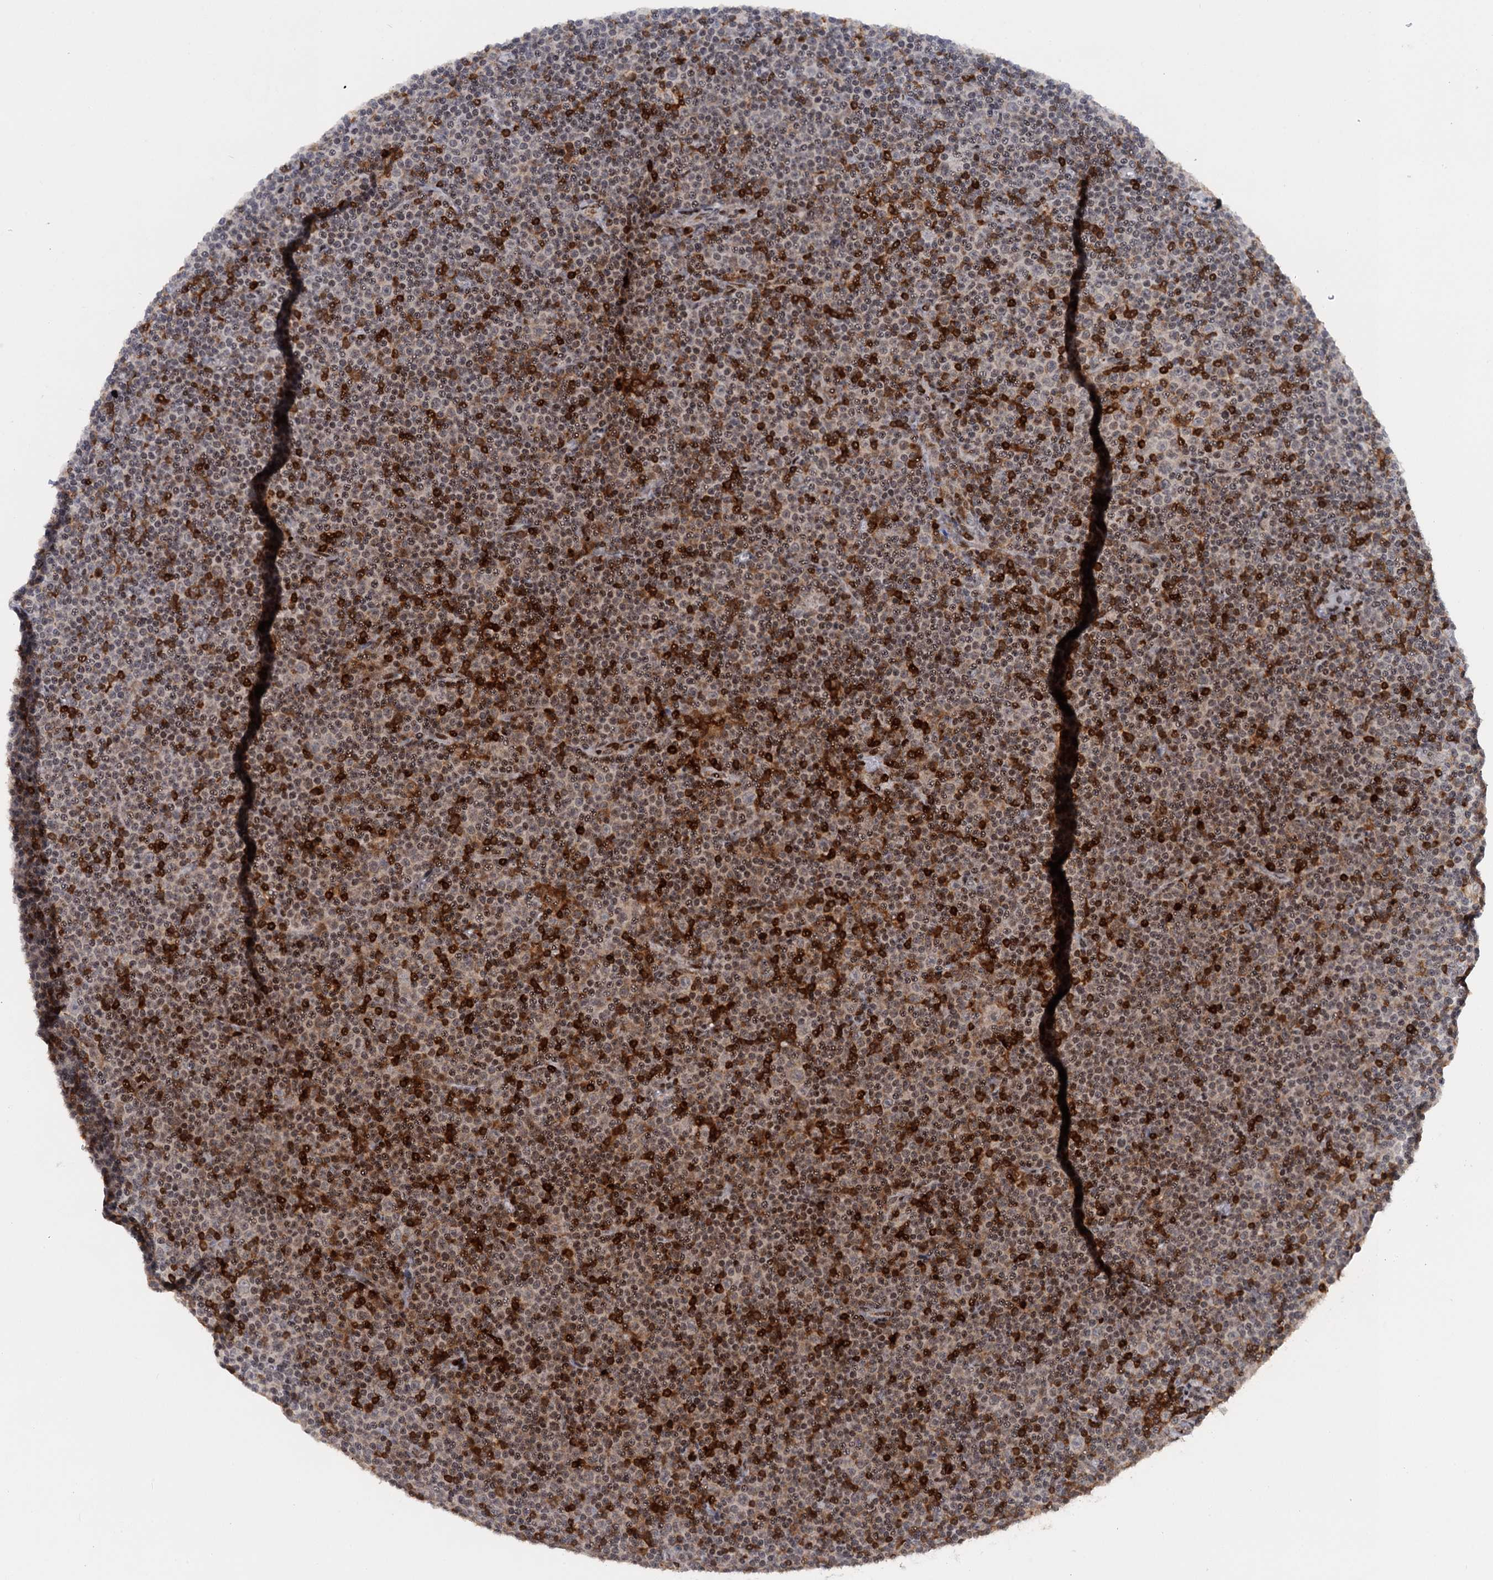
{"staining": {"intensity": "weak", "quantity": "25%-75%", "location": "cytoplasmic/membranous,nuclear"}, "tissue": "lymphoma", "cell_type": "Tumor cells", "image_type": "cancer", "snomed": [{"axis": "morphology", "description": "Malignant lymphoma, non-Hodgkin's type, Low grade"}, {"axis": "topography", "description": "Lymph node"}], "caption": "Protein staining reveals weak cytoplasmic/membranous and nuclear positivity in approximately 25%-75% of tumor cells in low-grade malignant lymphoma, non-Hodgkin's type. Immunohistochemistry (ihc) stains the protein of interest in brown and the nuclei are stained blue.", "gene": "FYB1", "patient": {"sex": "female", "age": 67}}